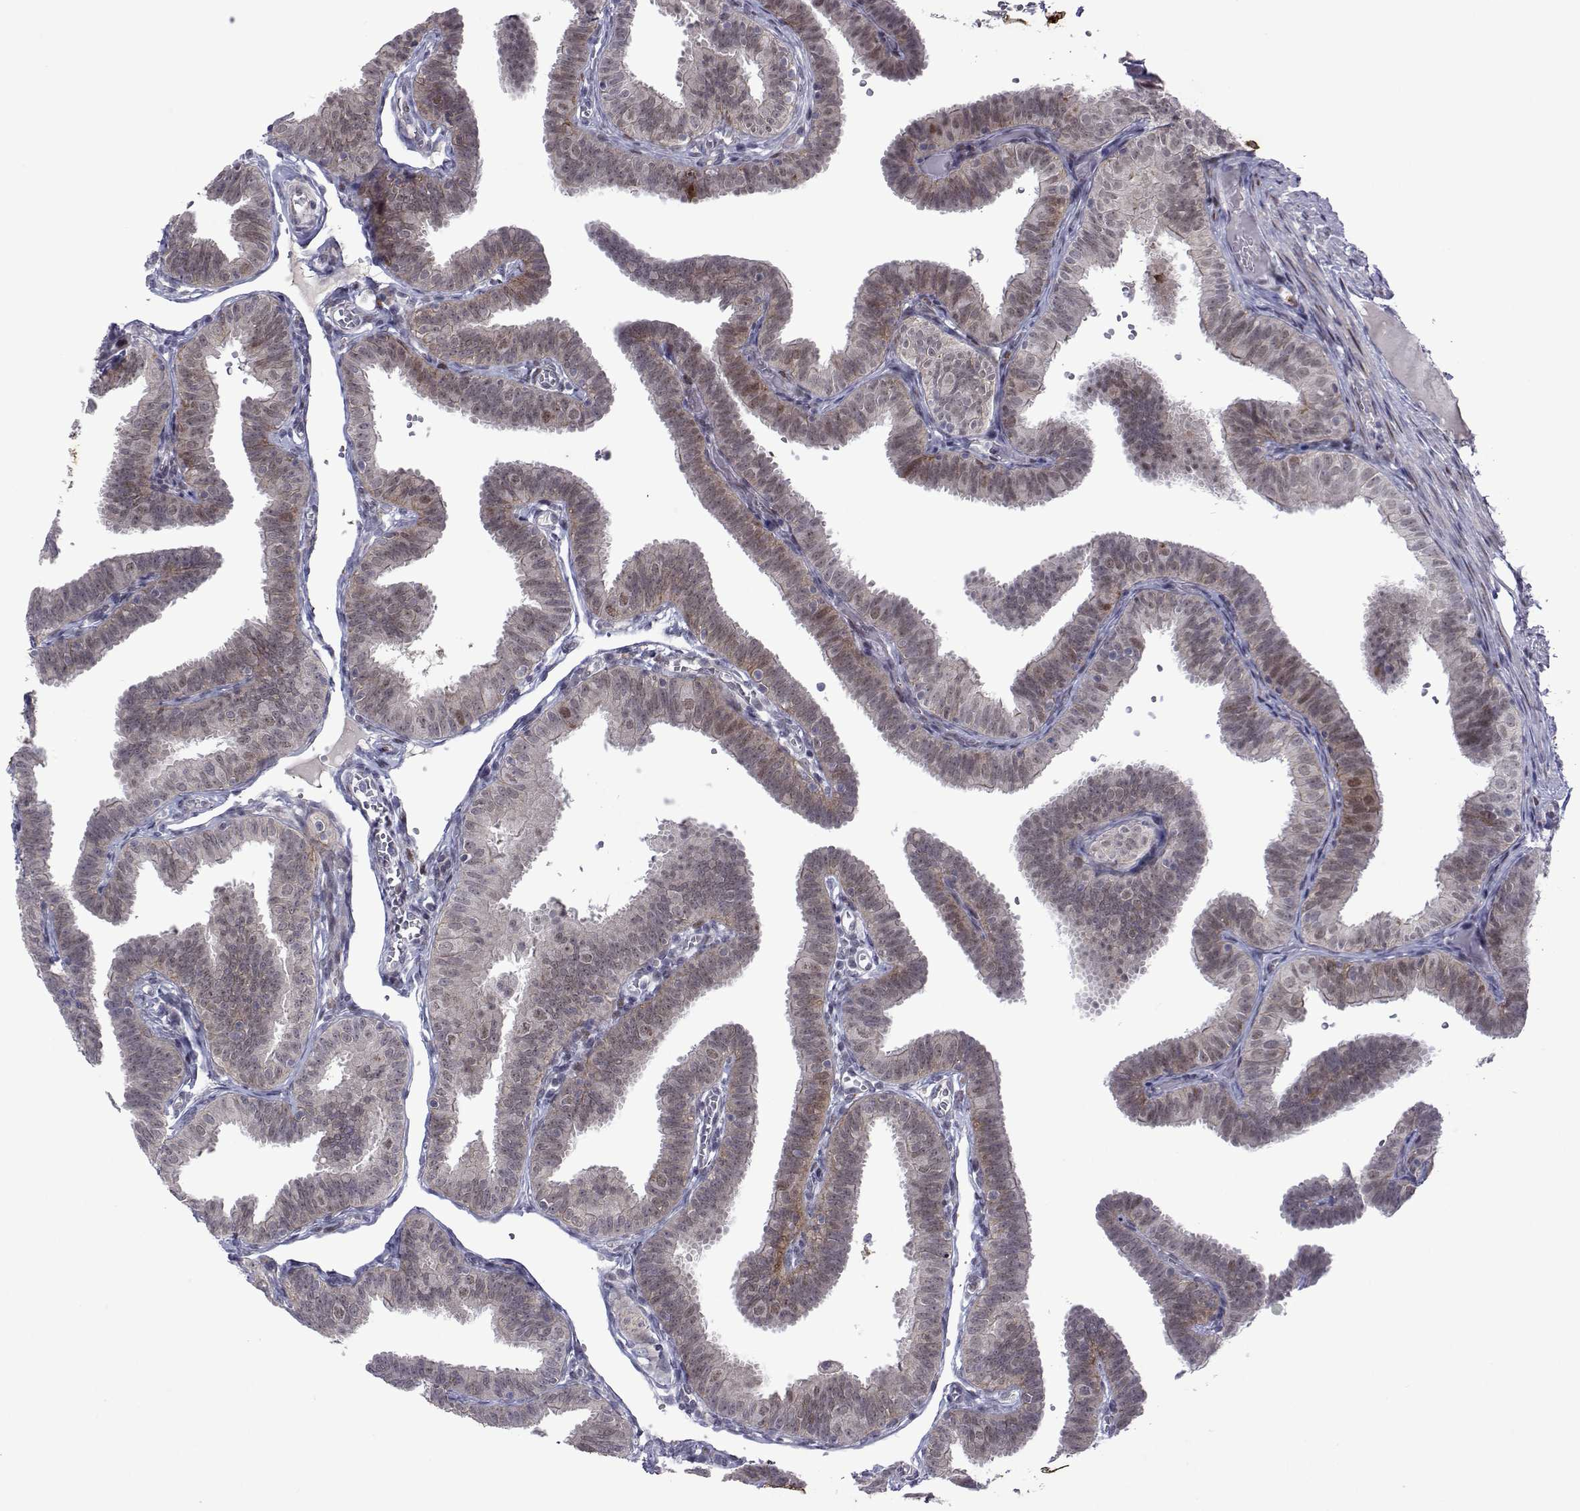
{"staining": {"intensity": "weak", "quantity": "25%-75%", "location": "cytoplasmic/membranous,nuclear"}, "tissue": "fallopian tube", "cell_type": "Glandular cells", "image_type": "normal", "snomed": [{"axis": "morphology", "description": "Normal tissue, NOS"}, {"axis": "topography", "description": "Fallopian tube"}], "caption": "Immunohistochemistry (IHC) micrograph of unremarkable human fallopian tube stained for a protein (brown), which reveals low levels of weak cytoplasmic/membranous,nuclear positivity in about 25%-75% of glandular cells.", "gene": "EFCAB3", "patient": {"sex": "female", "age": 25}}